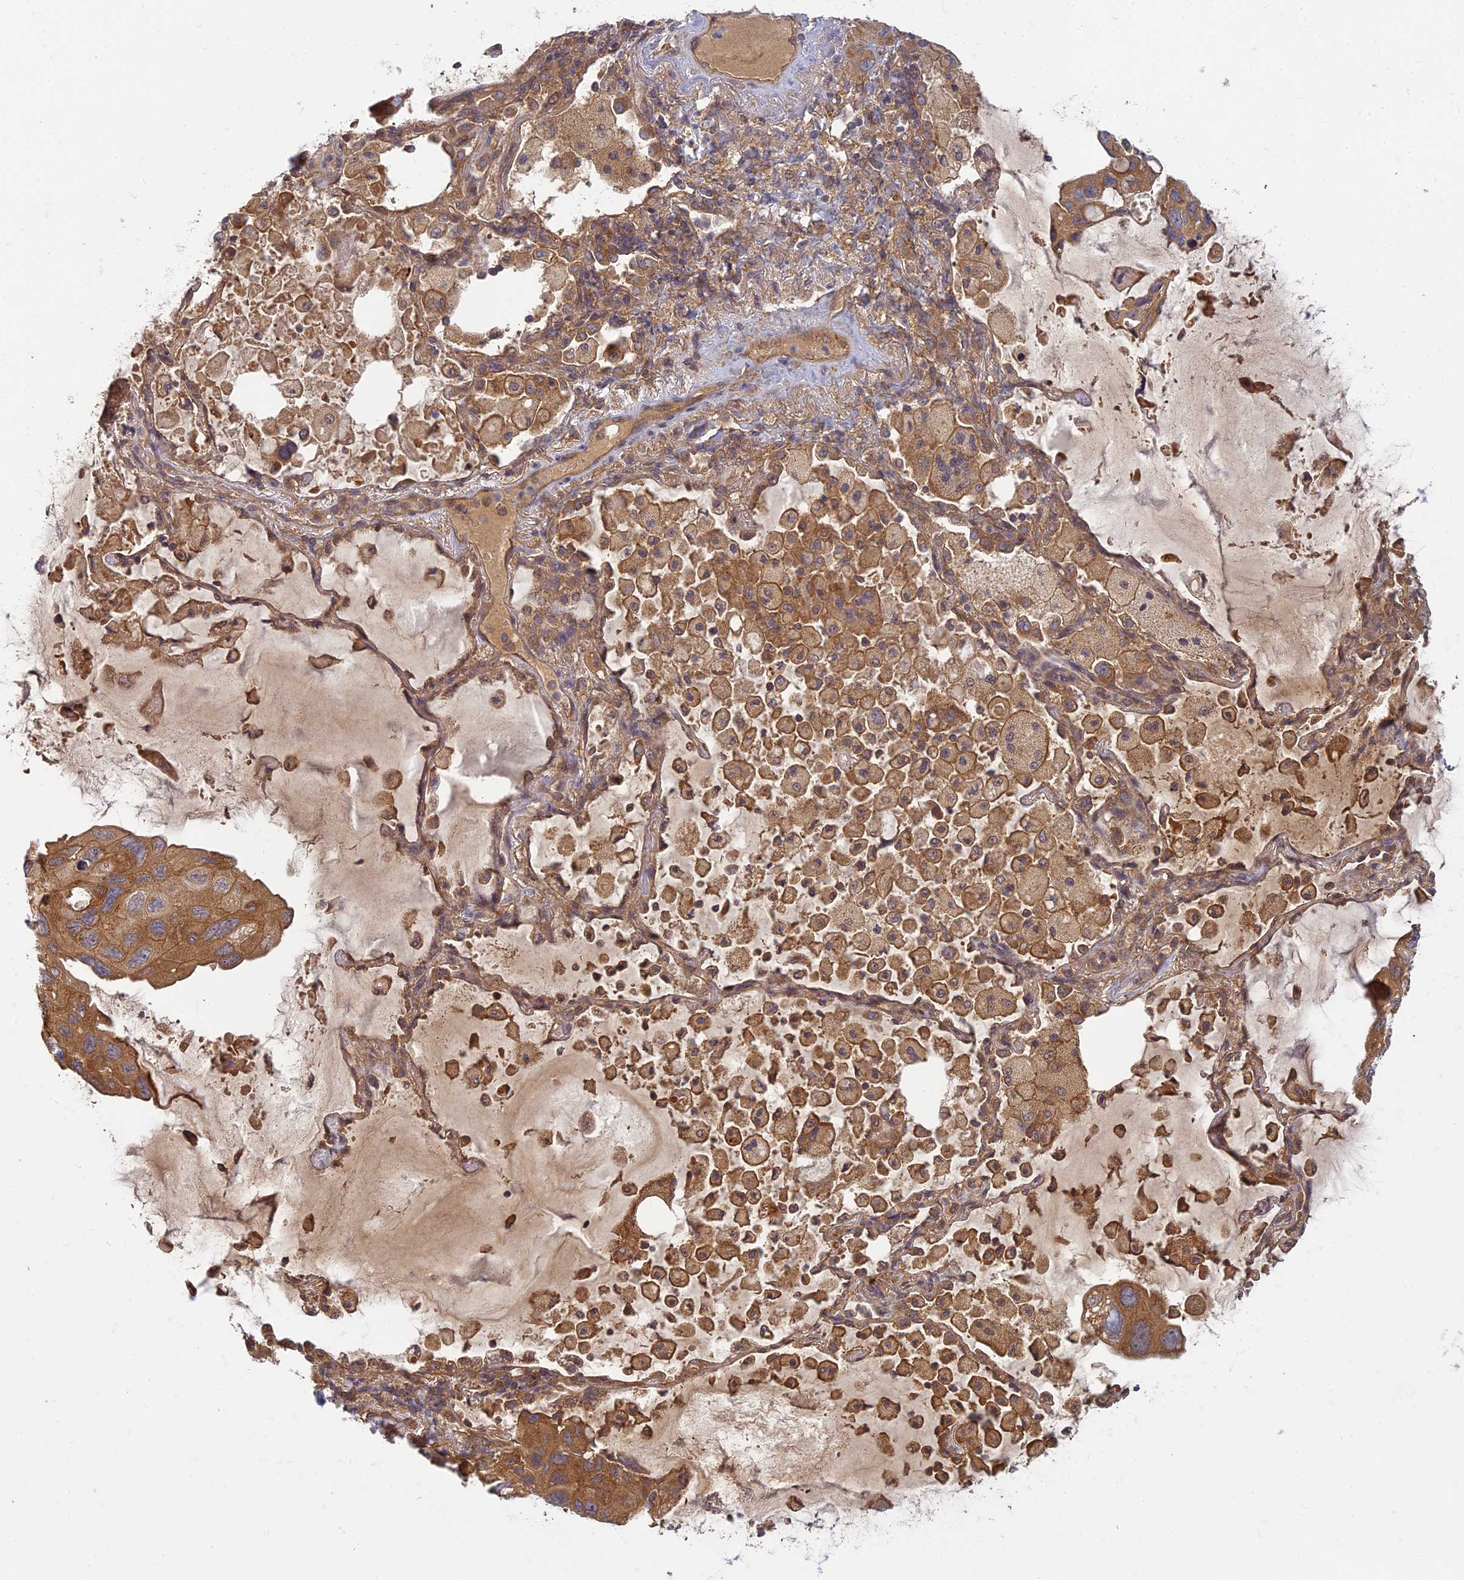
{"staining": {"intensity": "strong", "quantity": ">75%", "location": "cytoplasmic/membranous"}, "tissue": "lung cancer", "cell_type": "Tumor cells", "image_type": "cancer", "snomed": [{"axis": "morphology", "description": "Squamous cell carcinoma, NOS"}, {"axis": "topography", "description": "Lung"}], "caption": "A high amount of strong cytoplasmic/membranous positivity is present in about >75% of tumor cells in squamous cell carcinoma (lung) tissue. (DAB (3,3'-diaminobenzidine) IHC, brown staining for protein, blue staining for nuclei).", "gene": "TCF25", "patient": {"sex": "female", "age": 73}}